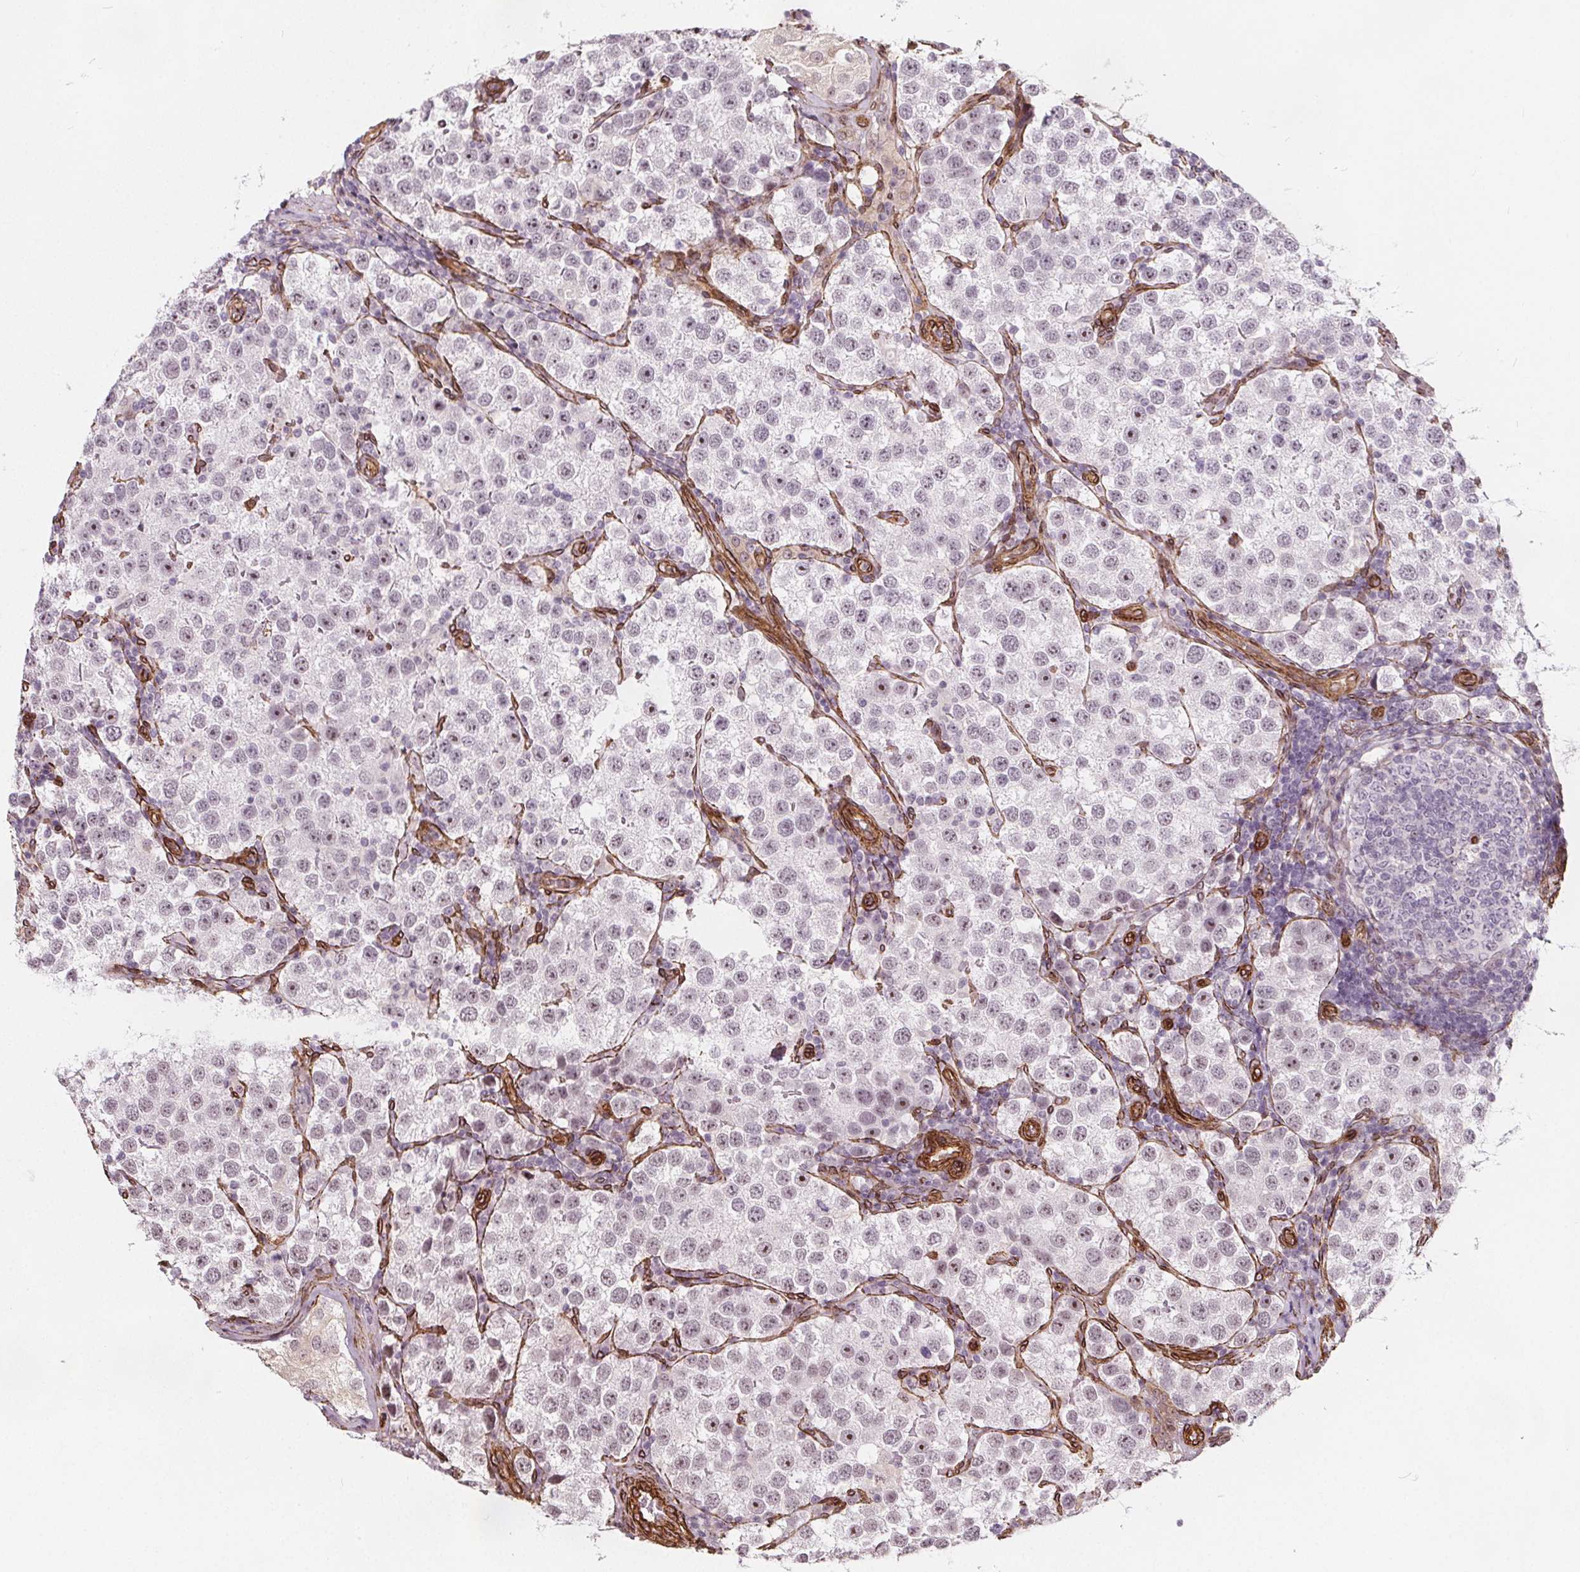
{"staining": {"intensity": "weak", "quantity": "<25%", "location": "nuclear"}, "tissue": "testis cancer", "cell_type": "Tumor cells", "image_type": "cancer", "snomed": [{"axis": "morphology", "description": "Seminoma, NOS"}, {"axis": "topography", "description": "Testis"}], "caption": "High magnification brightfield microscopy of testis cancer (seminoma) stained with DAB (brown) and counterstained with hematoxylin (blue): tumor cells show no significant positivity.", "gene": "HAS1", "patient": {"sex": "male", "age": 37}}